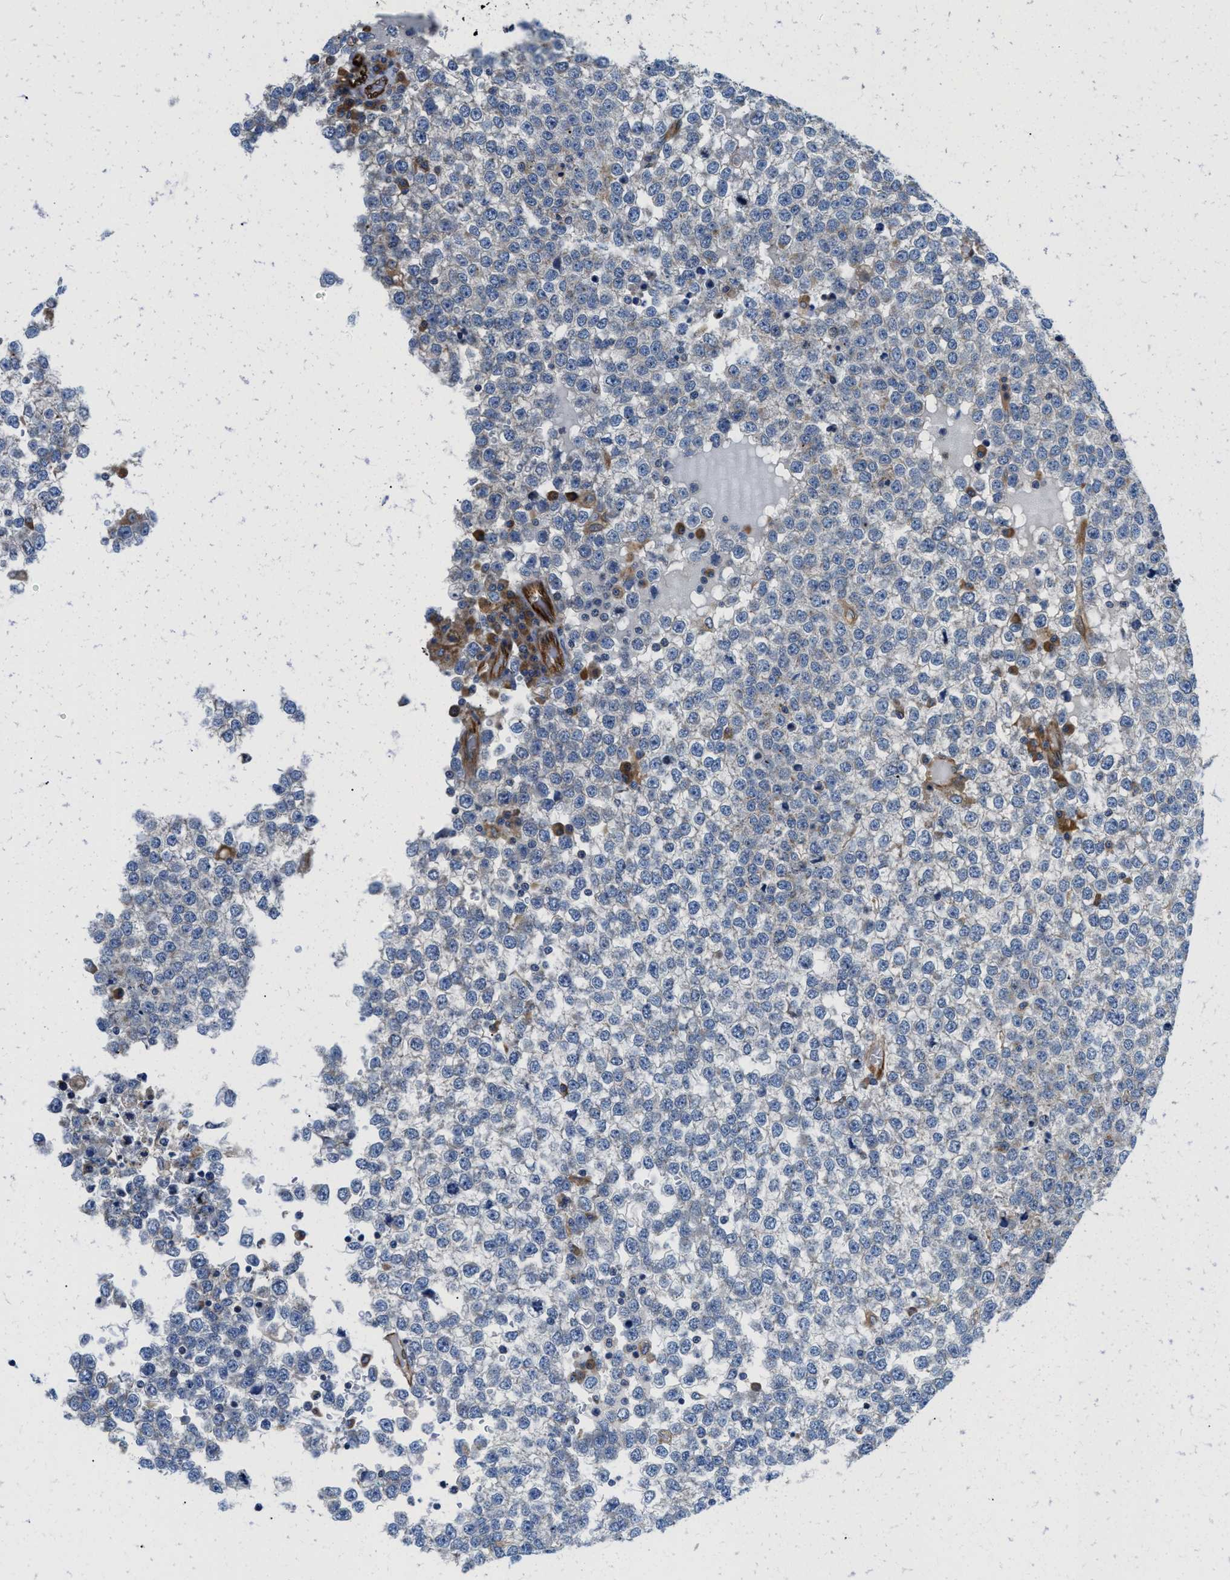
{"staining": {"intensity": "negative", "quantity": "none", "location": "none"}, "tissue": "testis cancer", "cell_type": "Tumor cells", "image_type": "cancer", "snomed": [{"axis": "morphology", "description": "Seminoma, NOS"}, {"axis": "topography", "description": "Testis"}], "caption": "This is an immunohistochemistry histopathology image of human testis cancer (seminoma). There is no expression in tumor cells.", "gene": "HSD17B12", "patient": {"sex": "male", "age": 65}}